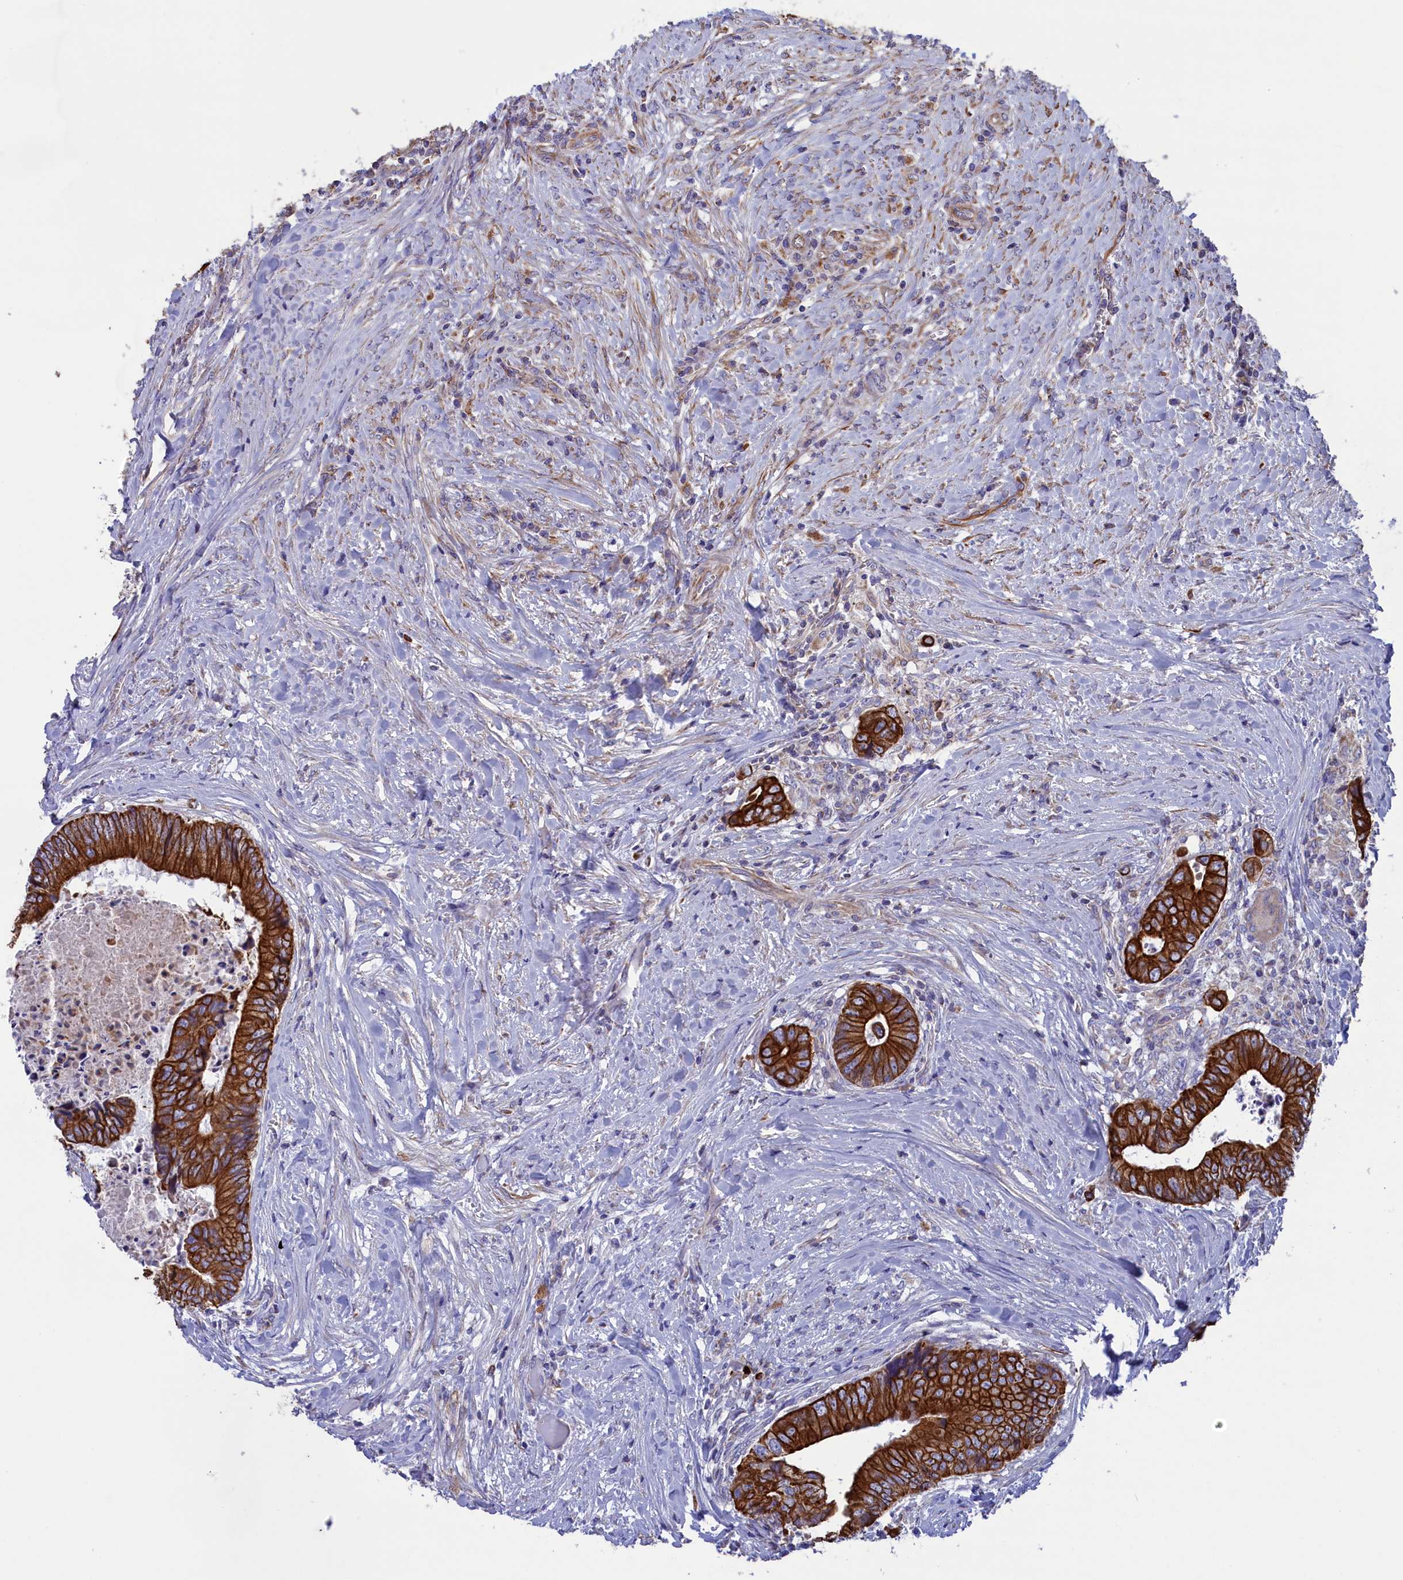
{"staining": {"intensity": "strong", "quantity": ">75%", "location": "cytoplasmic/membranous"}, "tissue": "colorectal cancer", "cell_type": "Tumor cells", "image_type": "cancer", "snomed": [{"axis": "morphology", "description": "Adenocarcinoma, NOS"}, {"axis": "topography", "description": "Colon"}], "caption": "An image of colorectal adenocarcinoma stained for a protein displays strong cytoplasmic/membranous brown staining in tumor cells.", "gene": "GATB", "patient": {"sex": "male", "age": 85}}